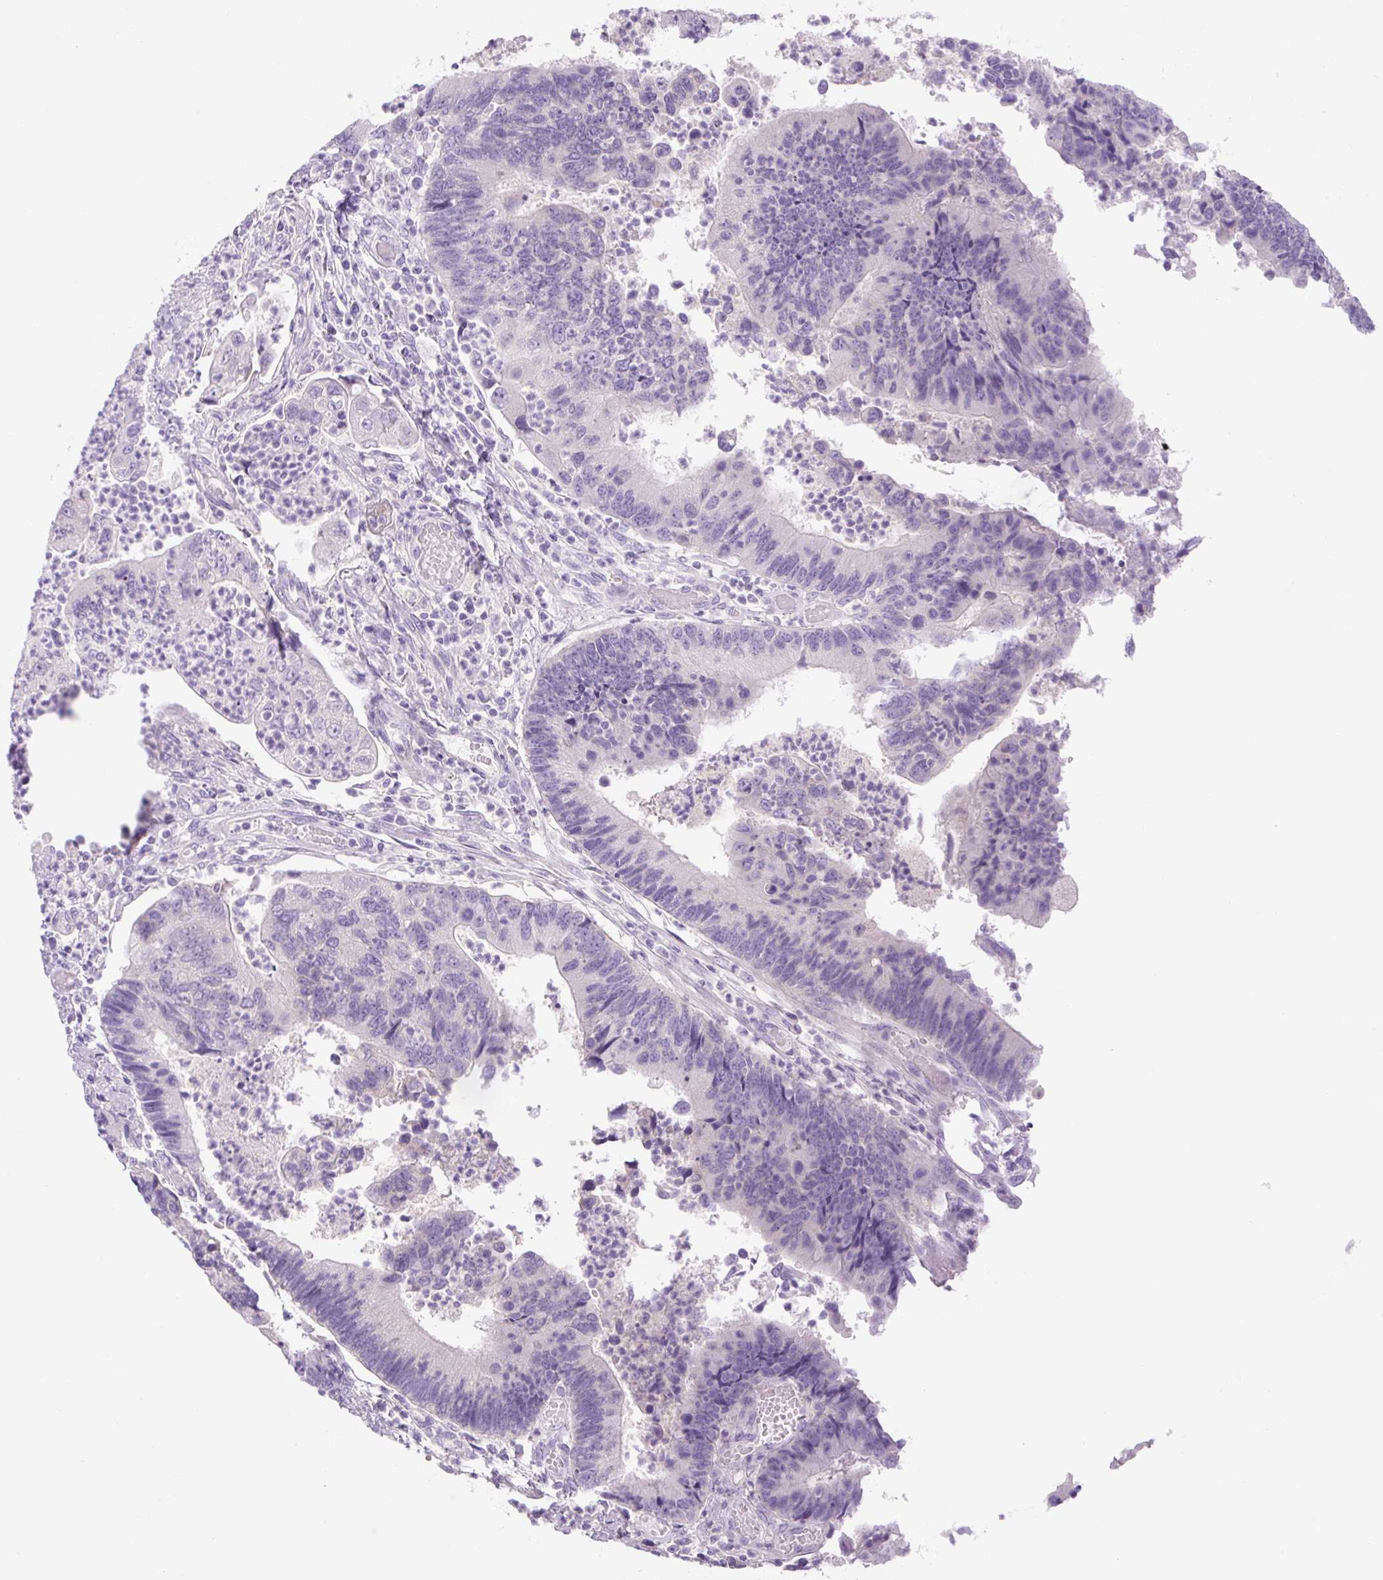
{"staining": {"intensity": "negative", "quantity": "none", "location": "none"}, "tissue": "colorectal cancer", "cell_type": "Tumor cells", "image_type": "cancer", "snomed": [{"axis": "morphology", "description": "Adenocarcinoma, NOS"}, {"axis": "topography", "description": "Colon"}], "caption": "DAB (3,3'-diaminobenzidine) immunohistochemical staining of adenocarcinoma (colorectal) reveals no significant expression in tumor cells. (DAB (3,3'-diaminobenzidine) IHC with hematoxylin counter stain).", "gene": "UBL3", "patient": {"sex": "female", "age": 67}}